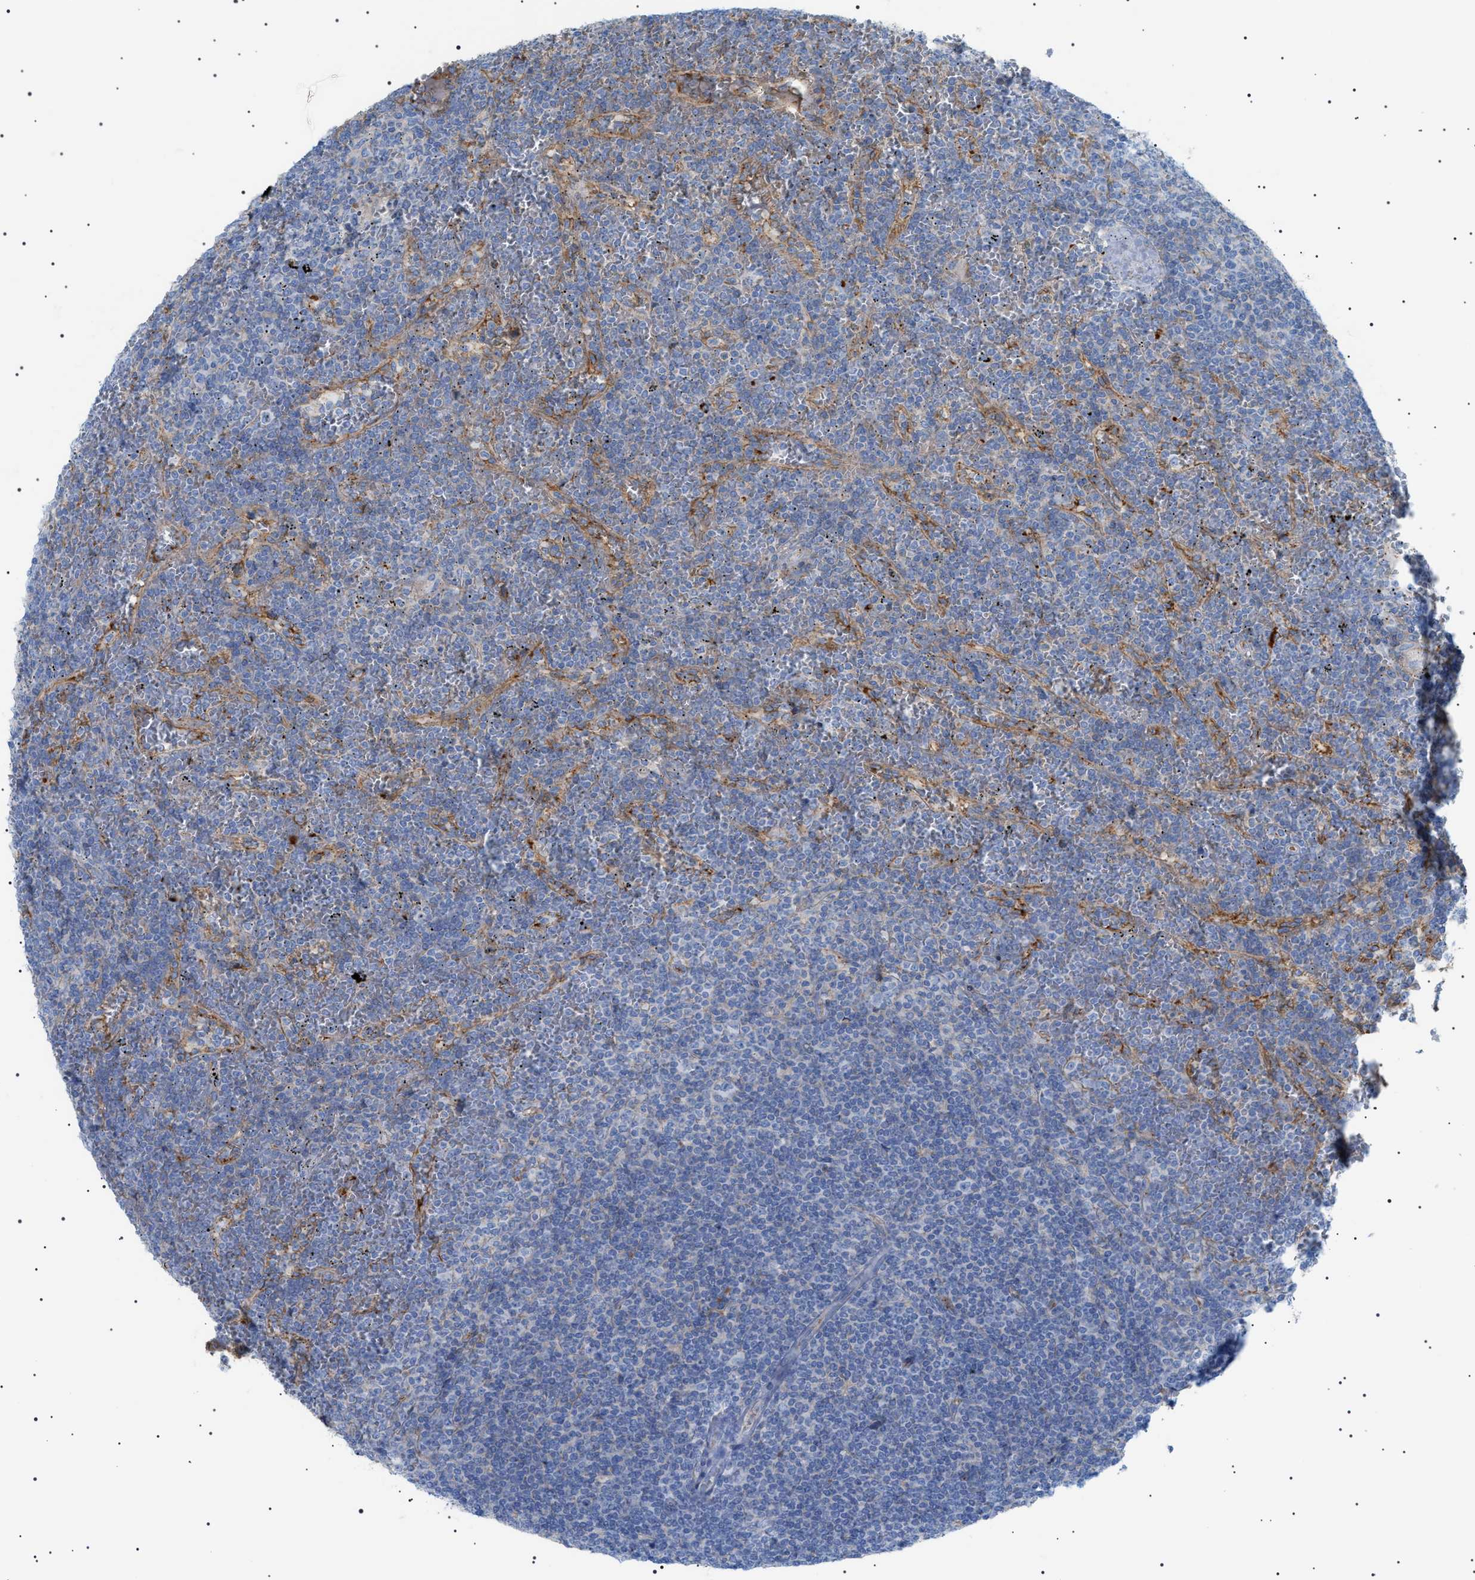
{"staining": {"intensity": "negative", "quantity": "none", "location": "none"}, "tissue": "lymphoma", "cell_type": "Tumor cells", "image_type": "cancer", "snomed": [{"axis": "morphology", "description": "Malignant lymphoma, non-Hodgkin's type, Low grade"}, {"axis": "topography", "description": "Spleen"}], "caption": "Tumor cells show no significant protein expression in lymphoma. The staining is performed using DAB brown chromogen with nuclei counter-stained in using hematoxylin.", "gene": "LPA", "patient": {"sex": "female", "age": 19}}